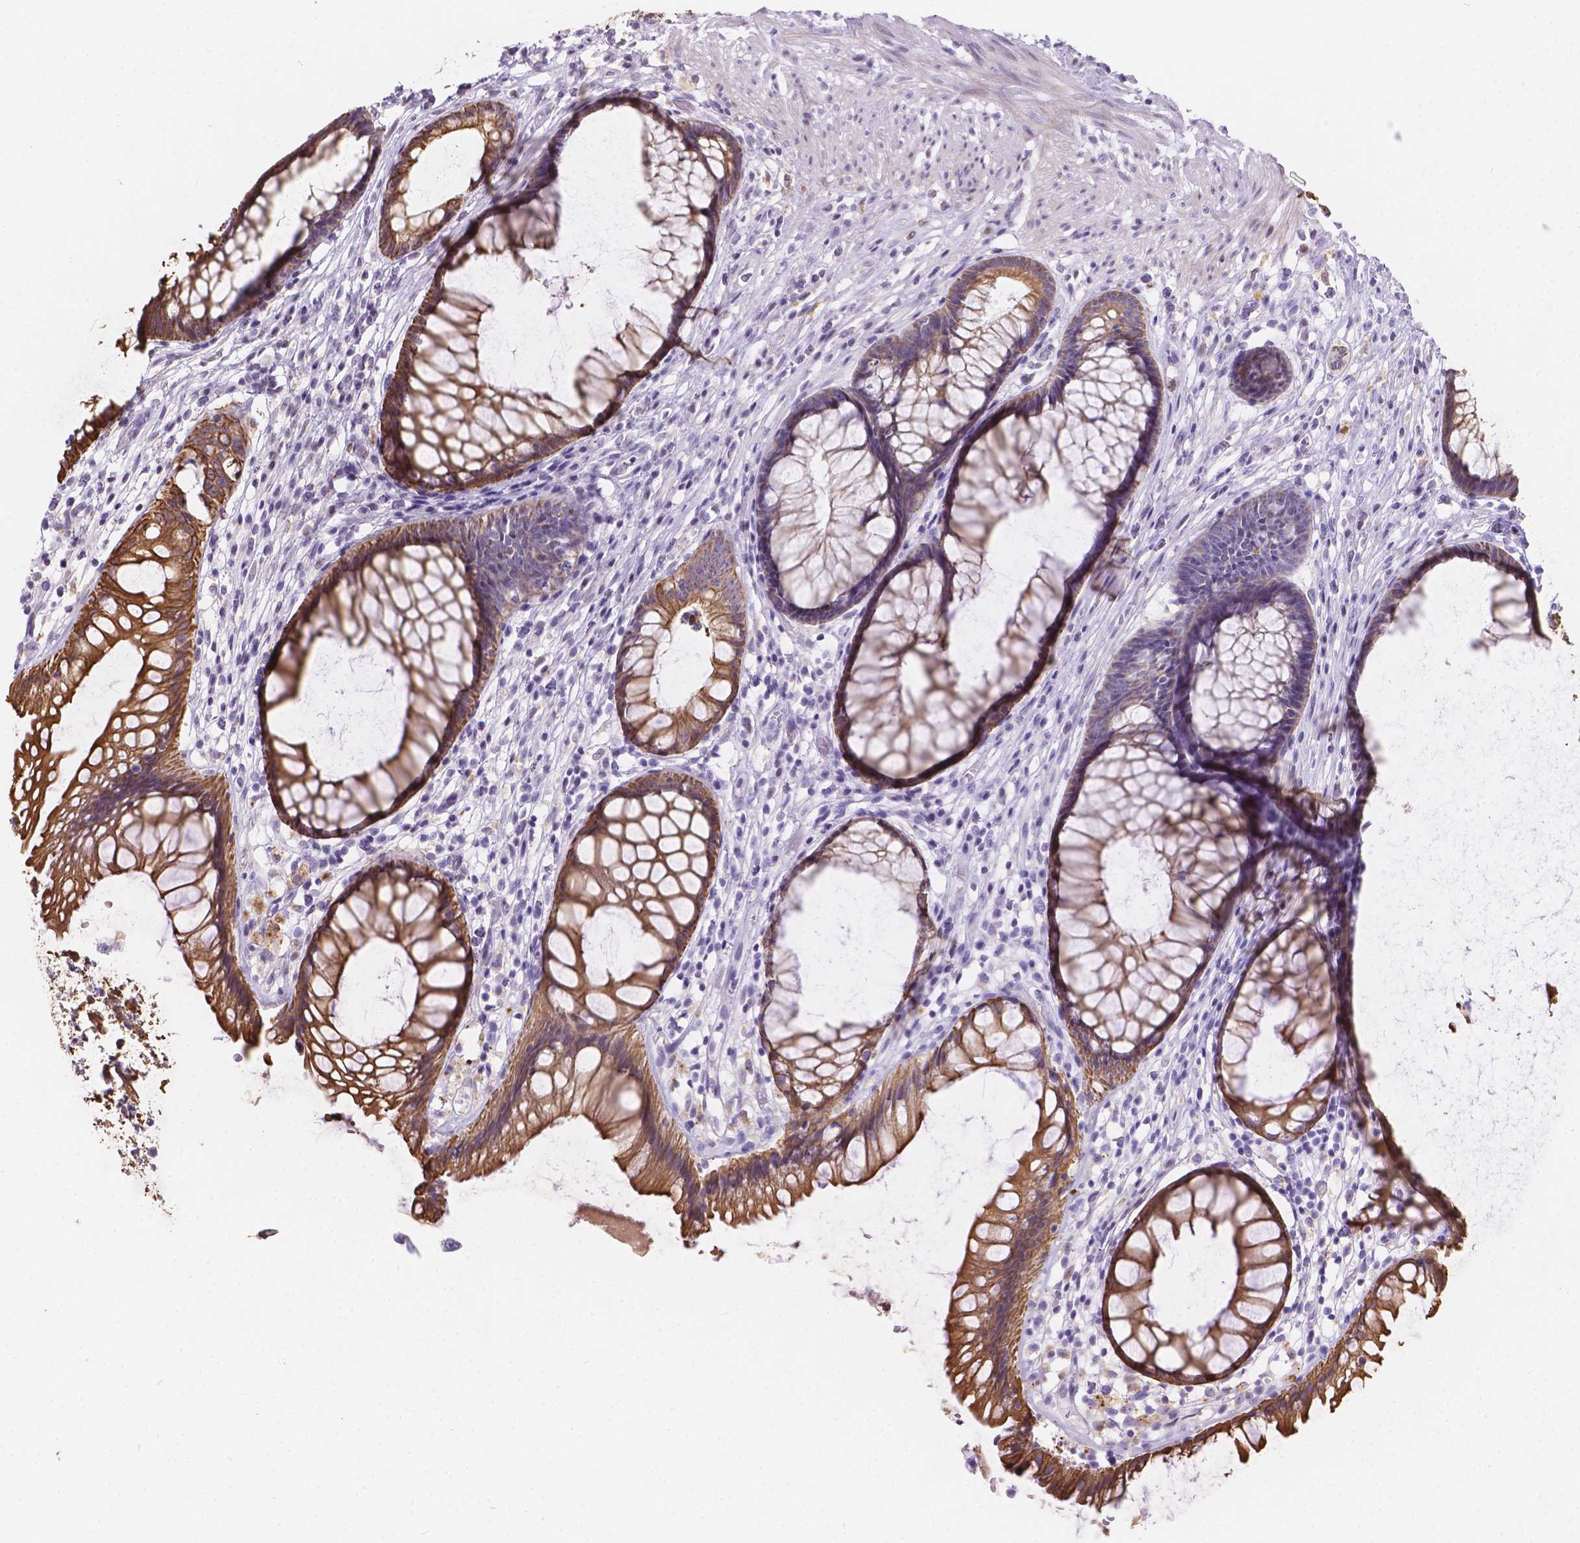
{"staining": {"intensity": "strong", "quantity": ">75%", "location": "cytoplasmic/membranous"}, "tissue": "rectum", "cell_type": "Glandular cells", "image_type": "normal", "snomed": [{"axis": "morphology", "description": "Normal tissue, NOS"}, {"axis": "topography", "description": "Smooth muscle"}, {"axis": "topography", "description": "Rectum"}], "caption": "Glandular cells show strong cytoplasmic/membranous expression in approximately >75% of cells in normal rectum.", "gene": "DMWD", "patient": {"sex": "male", "age": 53}}